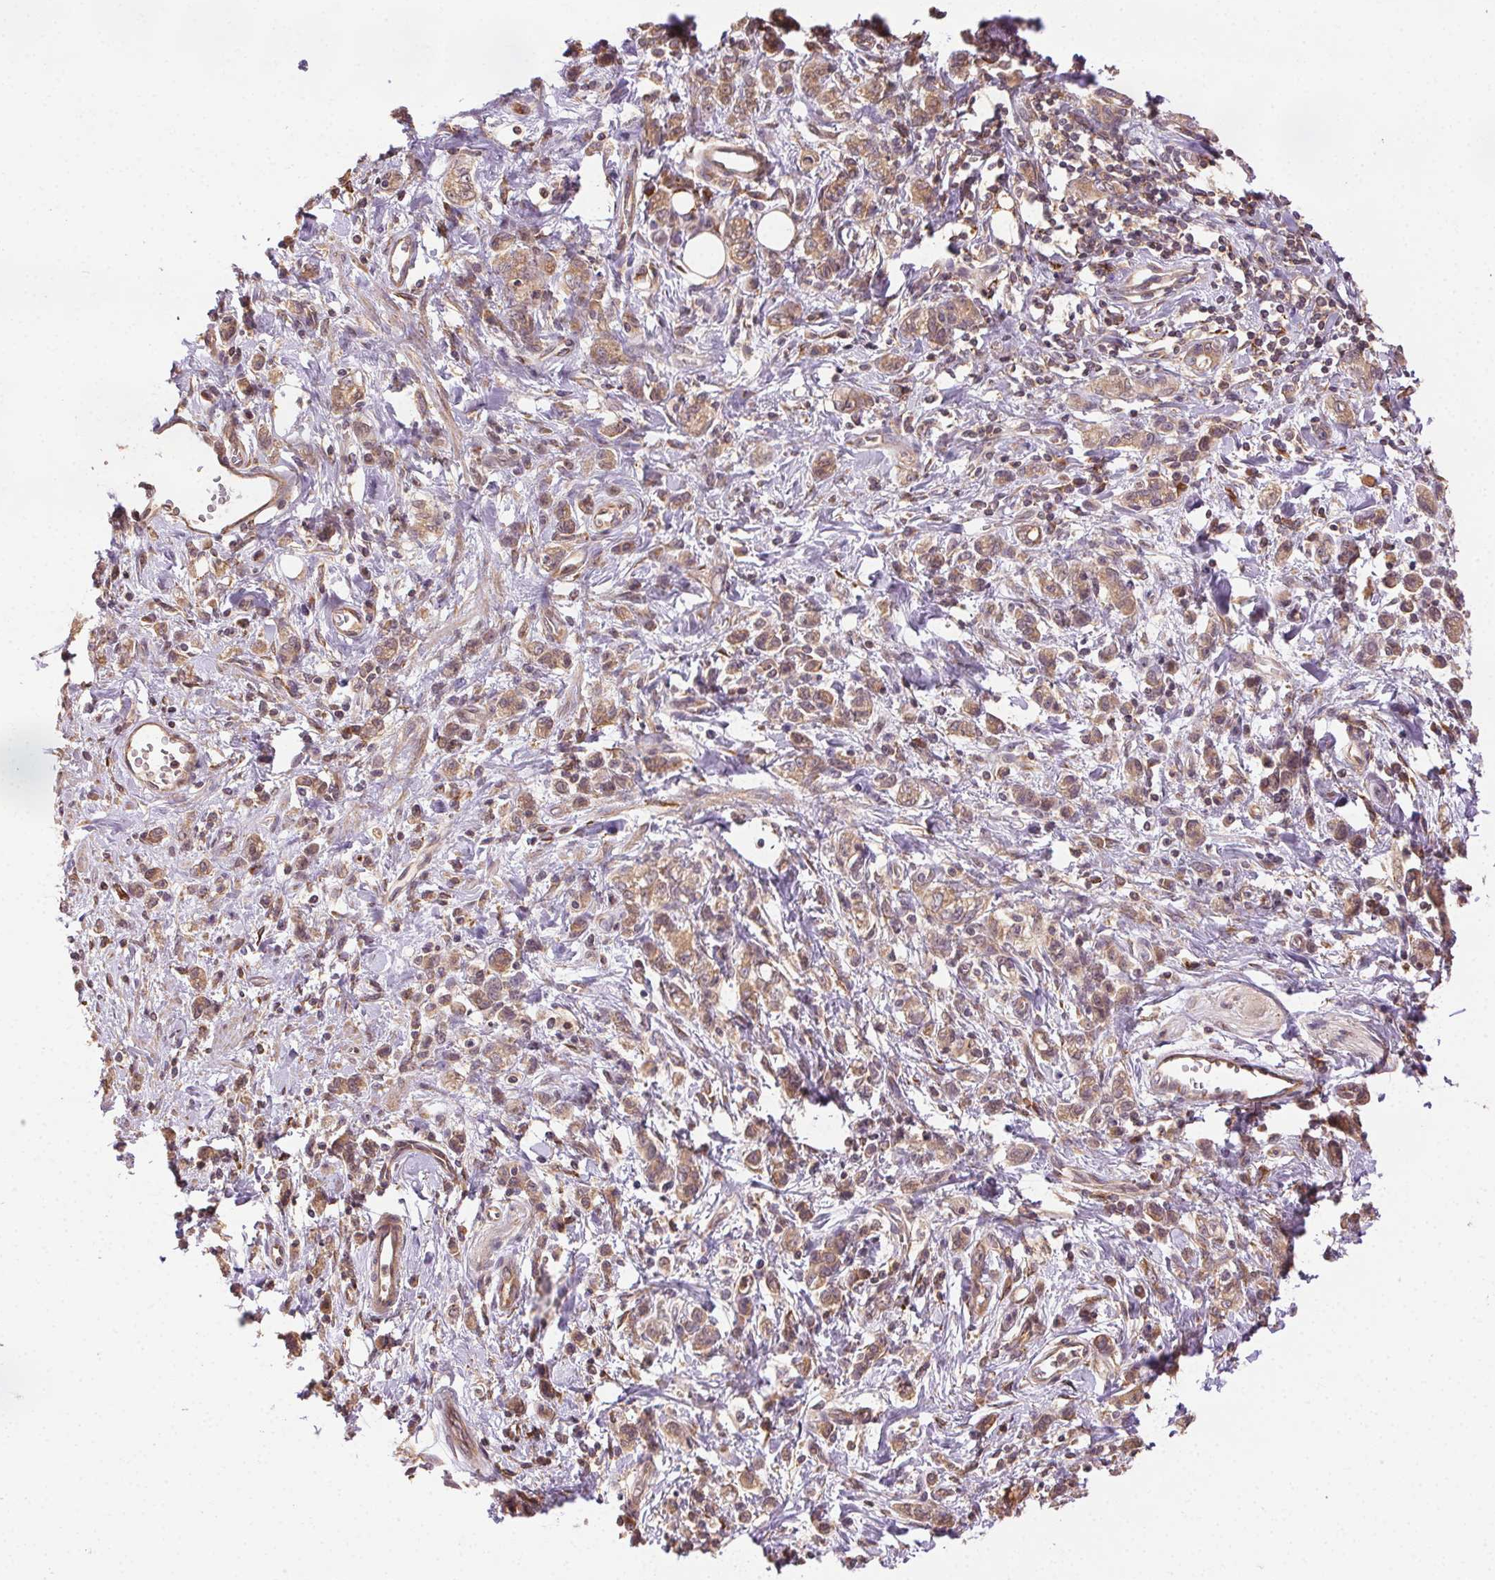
{"staining": {"intensity": "moderate", "quantity": ">75%", "location": "cytoplasmic/membranous"}, "tissue": "stomach cancer", "cell_type": "Tumor cells", "image_type": "cancer", "snomed": [{"axis": "morphology", "description": "Adenocarcinoma, NOS"}, {"axis": "topography", "description": "Stomach"}], "caption": "Protein staining shows moderate cytoplasmic/membranous staining in about >75% of tumor cells in adenocarcinoma (stomach).", "gene": "KLHL15", "patient": {"sex": "male", "age": 77}}